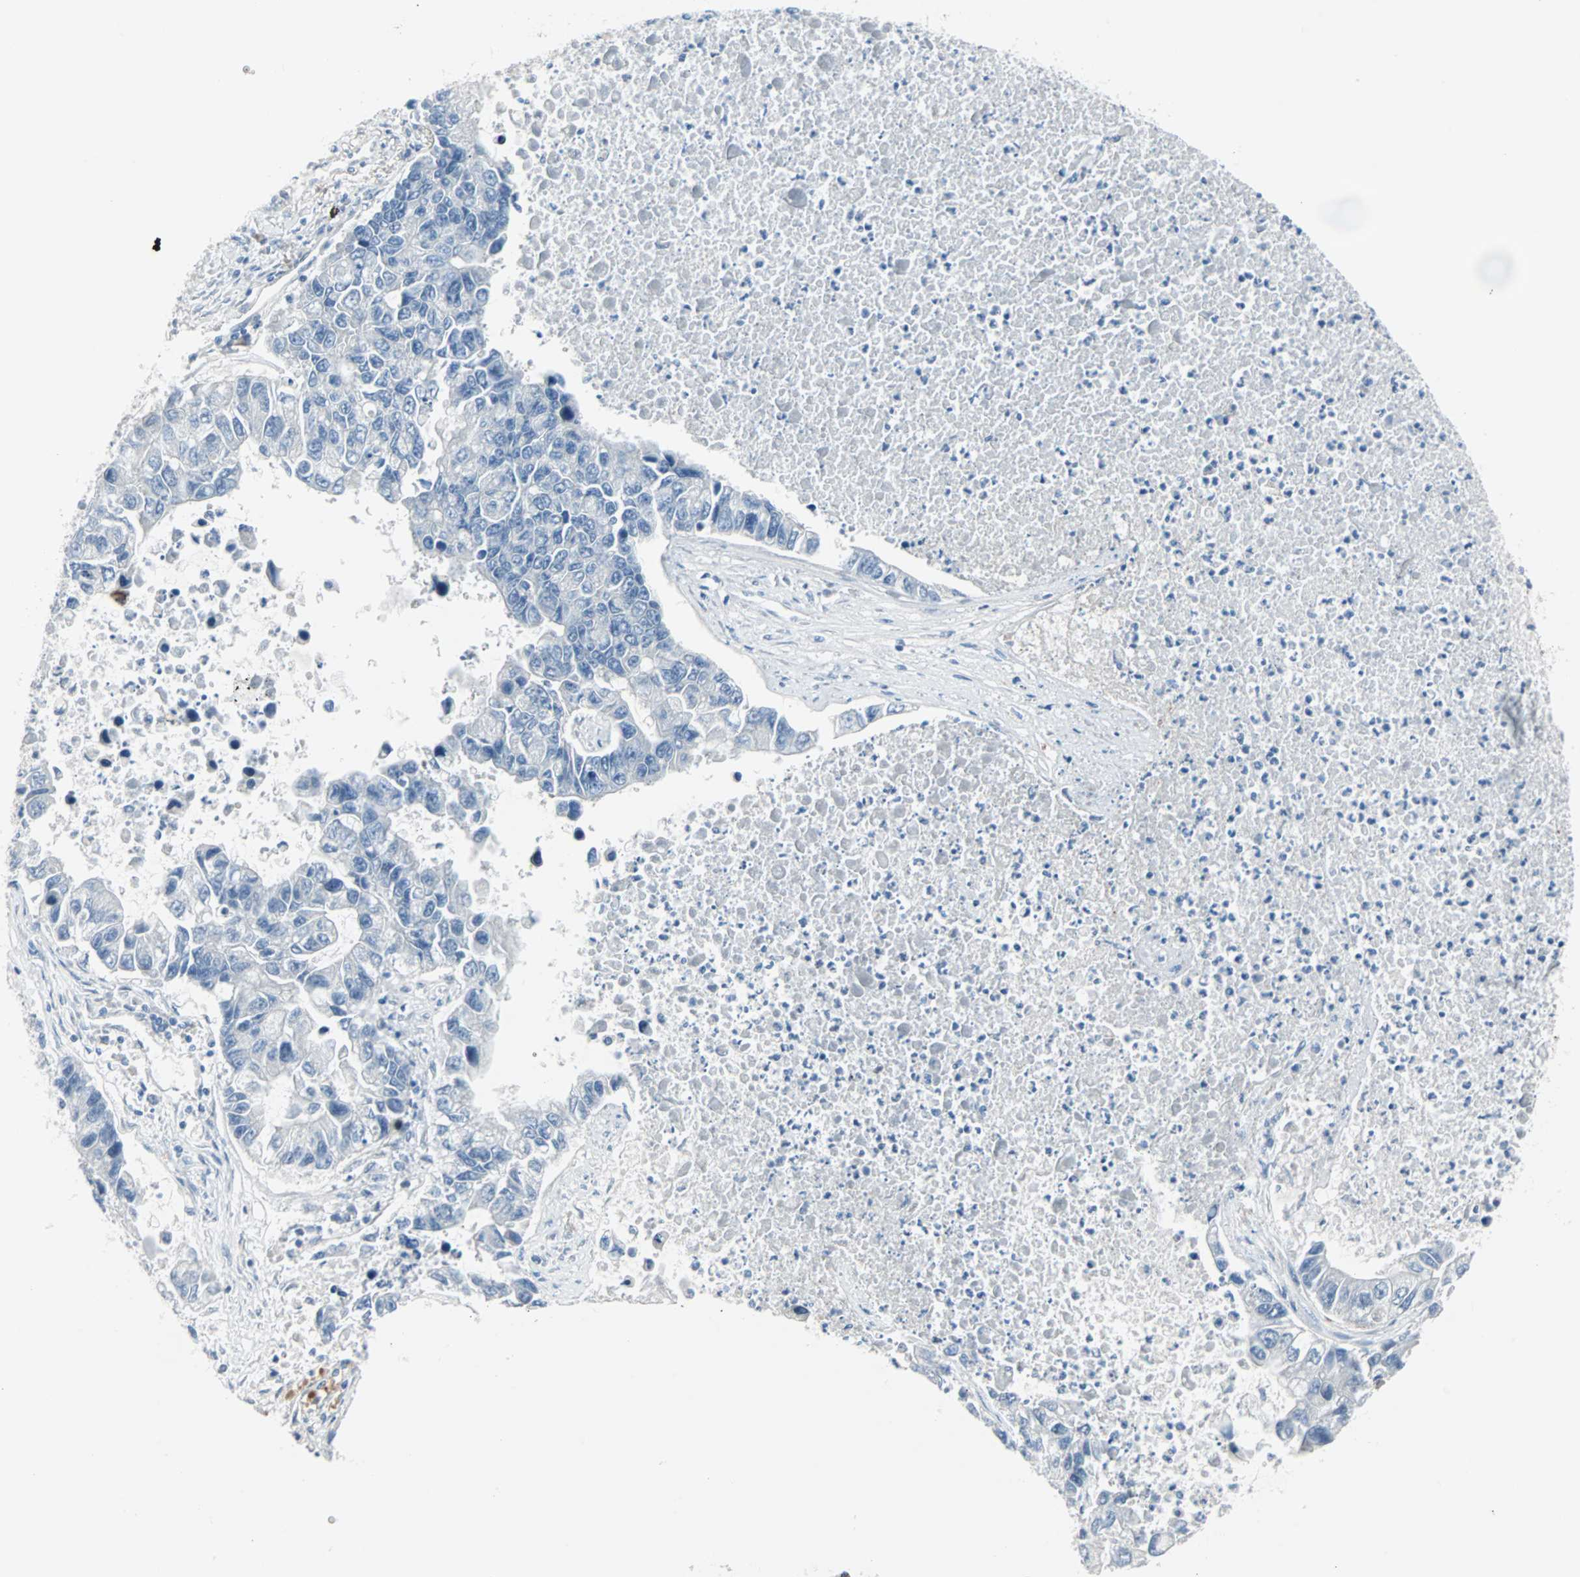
{"staining": {"intensity": "negative", "quantity": "none", "location": "none"}, "tissue": "lung cancer", "cell_type": "Tumor cells", "image_type": "cancer", "snomed": [{"axis": "morphology", "description": "Adenocarcinoma, NOS"}, {"axis": "topography", "description": "Lung"}], "caption": "Immunohistochemistry (IHC) image of neoplastic tissue: human lung adenocarcinoma stained with DAB (3,3'-diaminobenzidine) demonstrates no significant protein positivity in tumor cells. (Brightfield microscopy of DAB (3,3'-diaminobenzidine) immunohistochemistry (IHC) at high magnification).", "gene": "CASP3", "patient": {"sex": "female", "age": 51}}